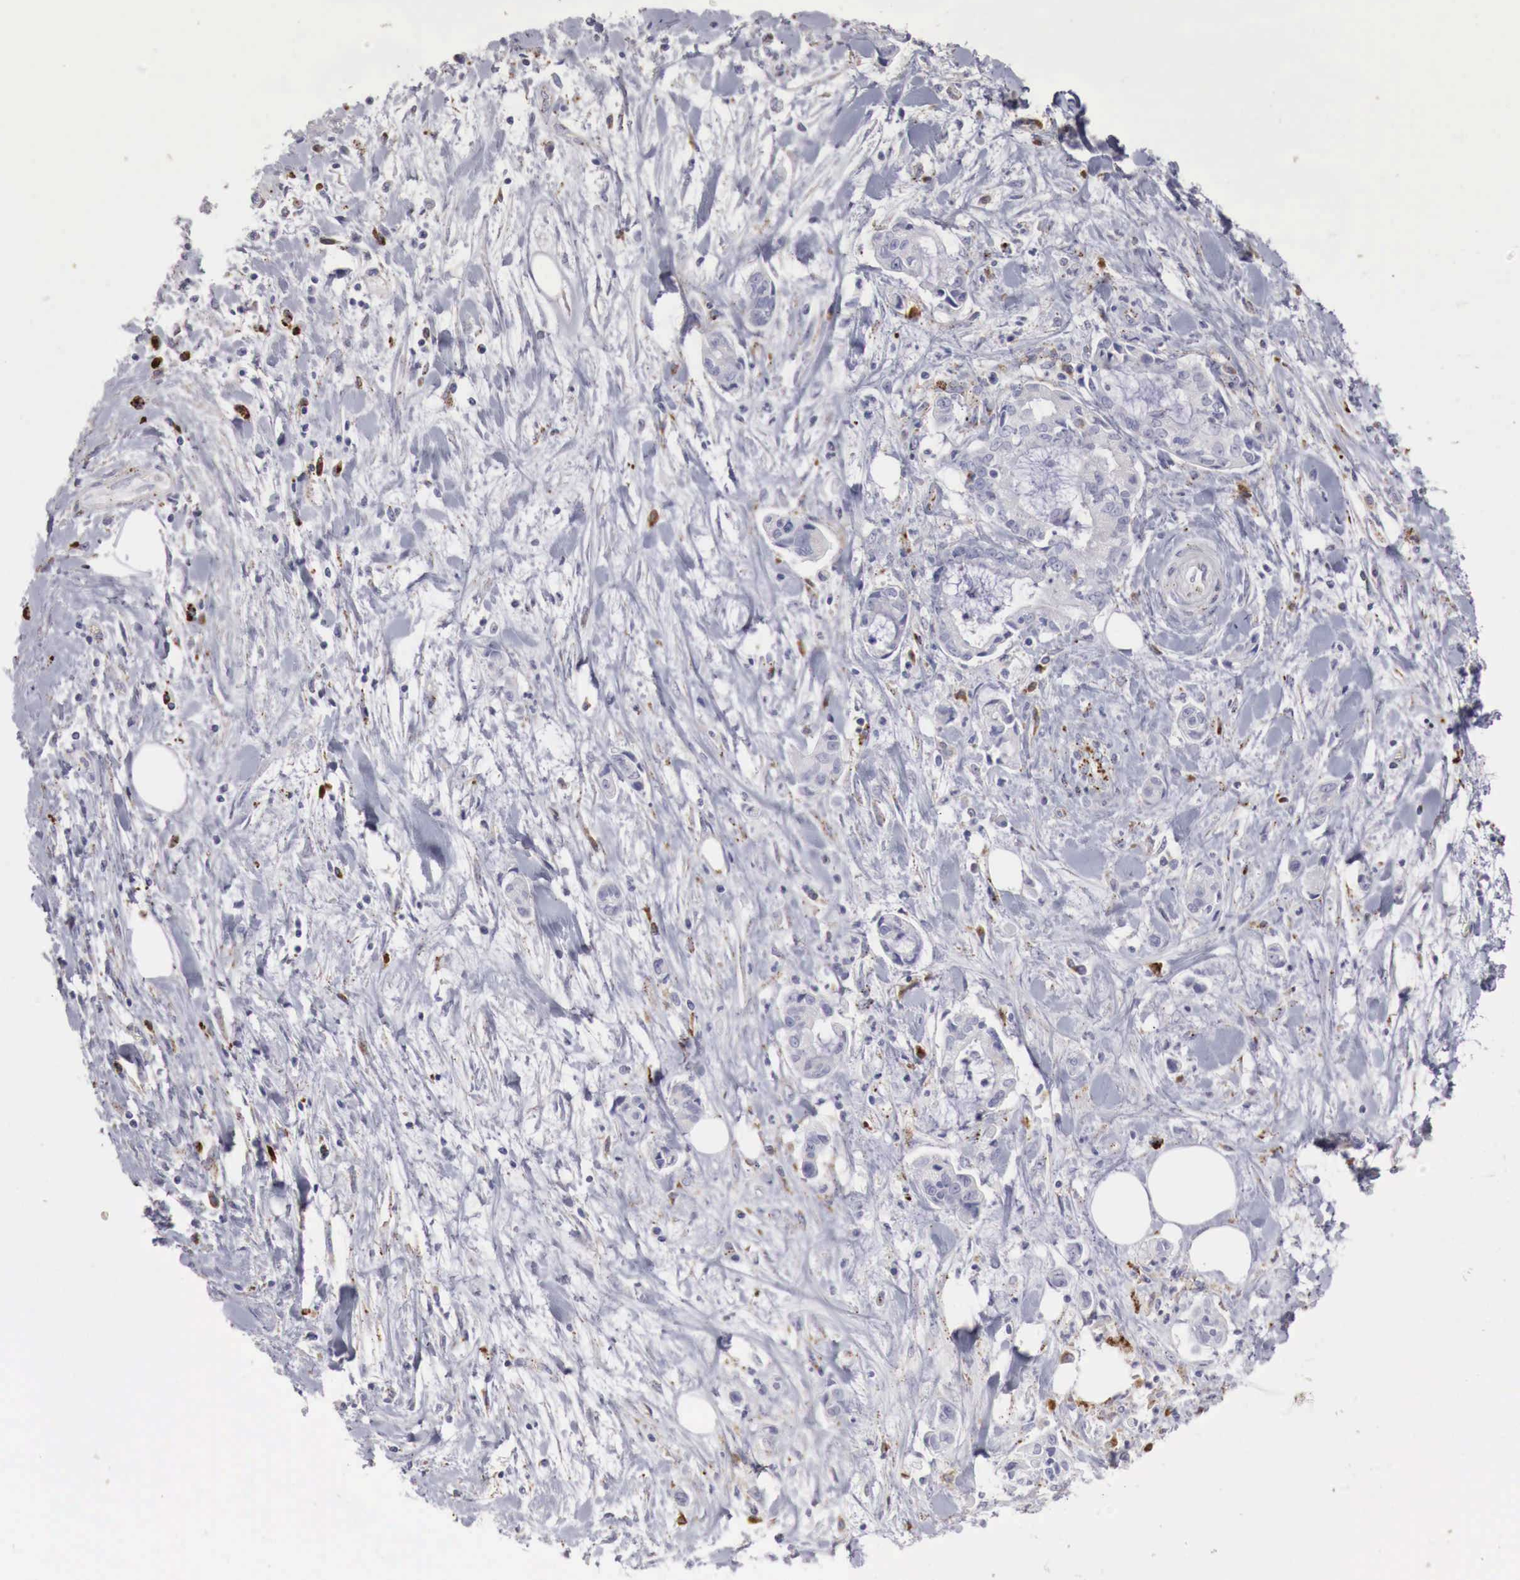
{"staining": {"intensity": "moderate", "quantity": "25%-75%", "location": "cytoplasmic/membranous"}, "tissue": "liver cancer", "cell_type": "Tumor cells", "image_type": "cancer", "snomed": [{"axis": "morphology", "description": "Cholangiocarcinoma"}, {"axis": "topography", "description": "Liver"}], "caption": "A medium amount of moderate cytoplasmic/membranous staining is identified in about 25%-75% of tumor cells in liver cancer (cholangiocarcinoma) tissue.", "gene": "GLA", "patient": {"sex": "male", "age": 57}}